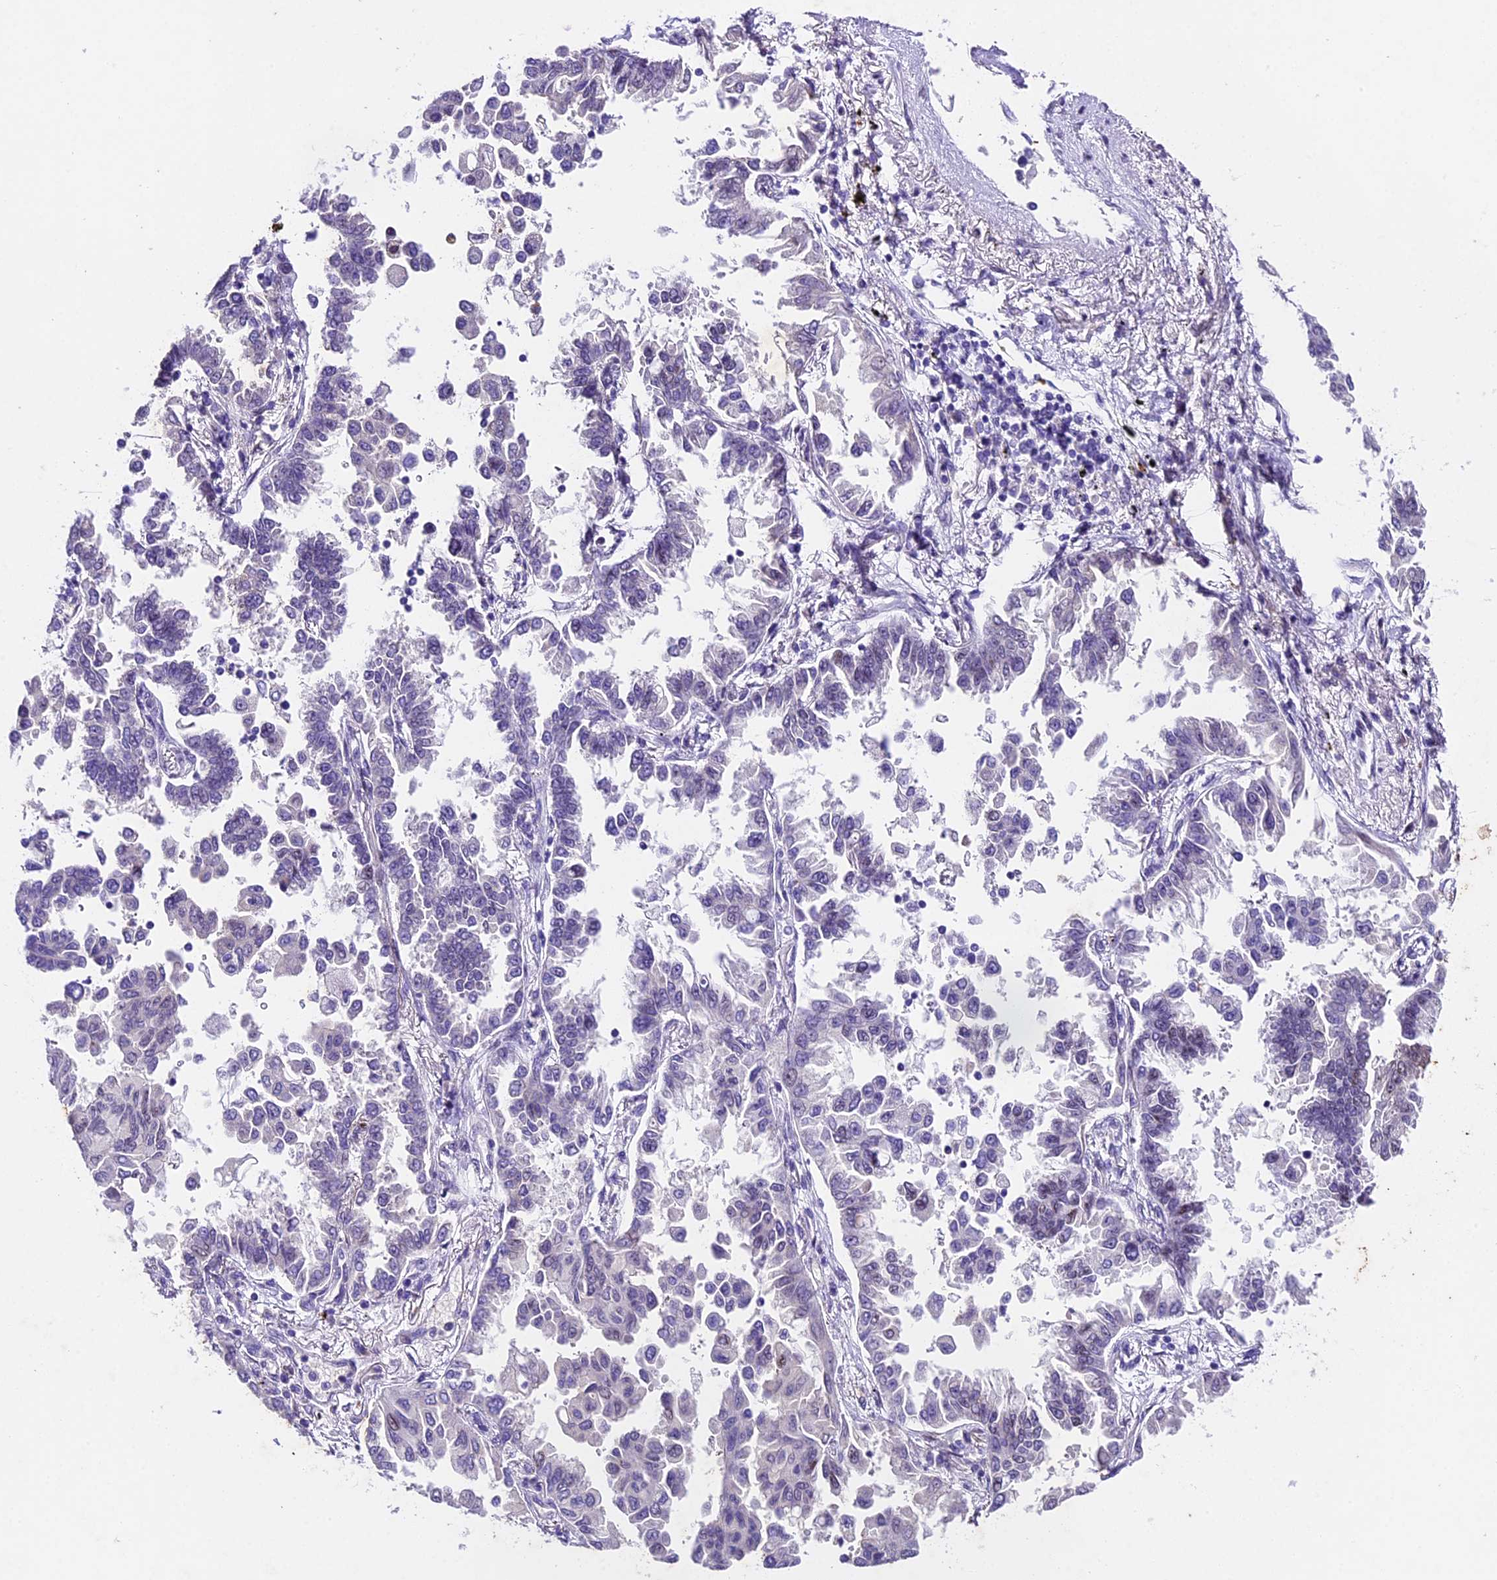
{"staining": {"intensity": "negative", "quantity": "none", "location": "none"}, "tissue": "lung cancer", "cell_type": "Tumor cells", "image_type": "cancer", "snomed": [{"axis": "morphology", "description": "Adenocarcinoma, NOS"}, {"axis": "topography", "description": "Lung"}], "caption": "Protein analysis of lung adenocarcinoma demonstrates no significant staining in tumor cells.", "gene": "IFT140", "patient": {"sex": "female", "age": 67}}